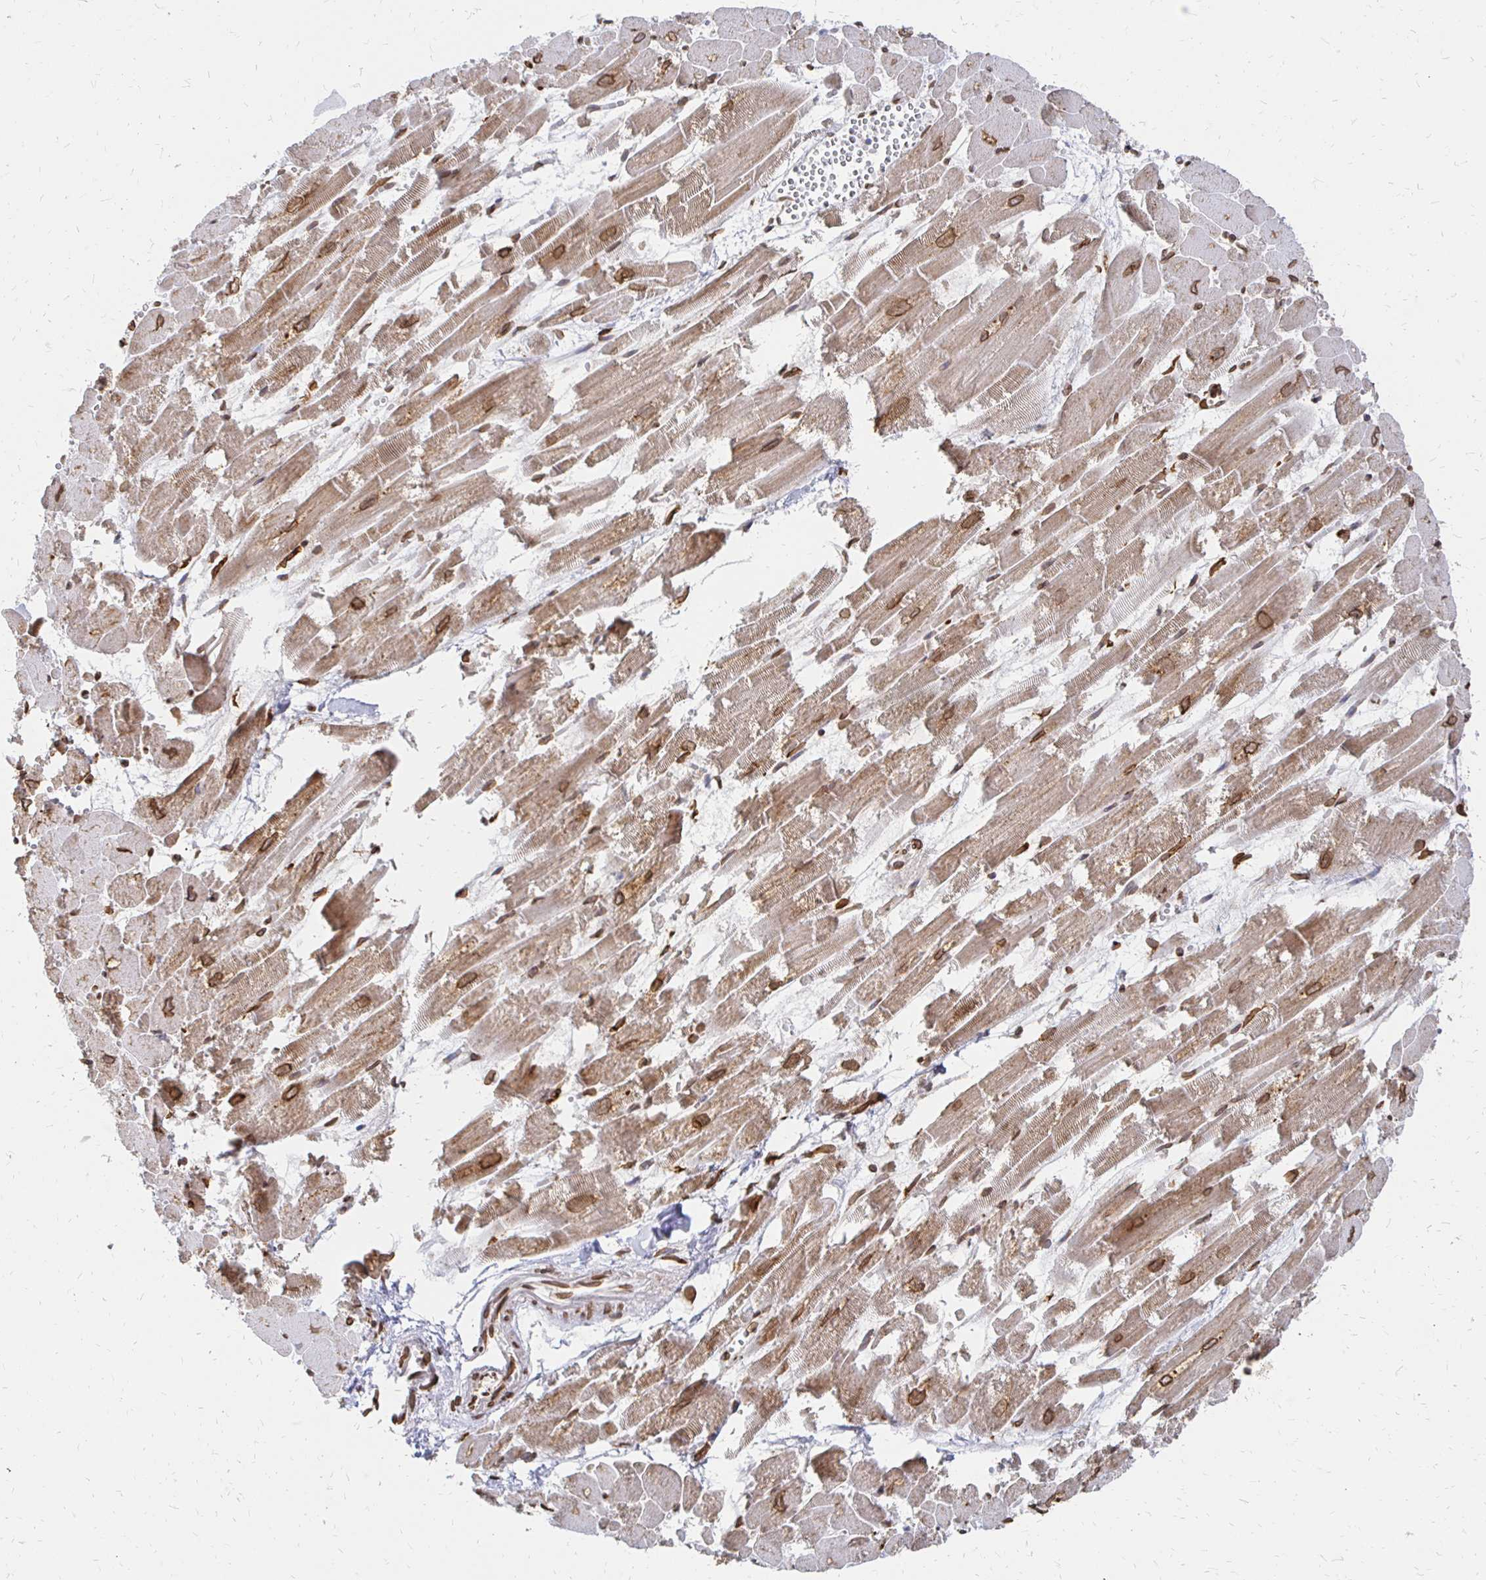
{"staining": {"intensity": "strong", "quantity": "25%-75%", "location": "cytoplasmic/membranous,nuclear"}, "tissue": "heart muscle", "cell_type": "Cardiomyocytes", "image_type": "normal", "snomed": [{"axis": "morphology", "description": "Normal tissue, NOS"}, {"axis": "topography", "description": "Heart"}], "caption": "Protein staining of unremarkable heart muscle reveals strong cytoplasmic/membranous,nuclear staining in about 25%-75% of cardiomyocytes.", "gene": "PELI3", "patient": {"sex": "female", "age": 52}}